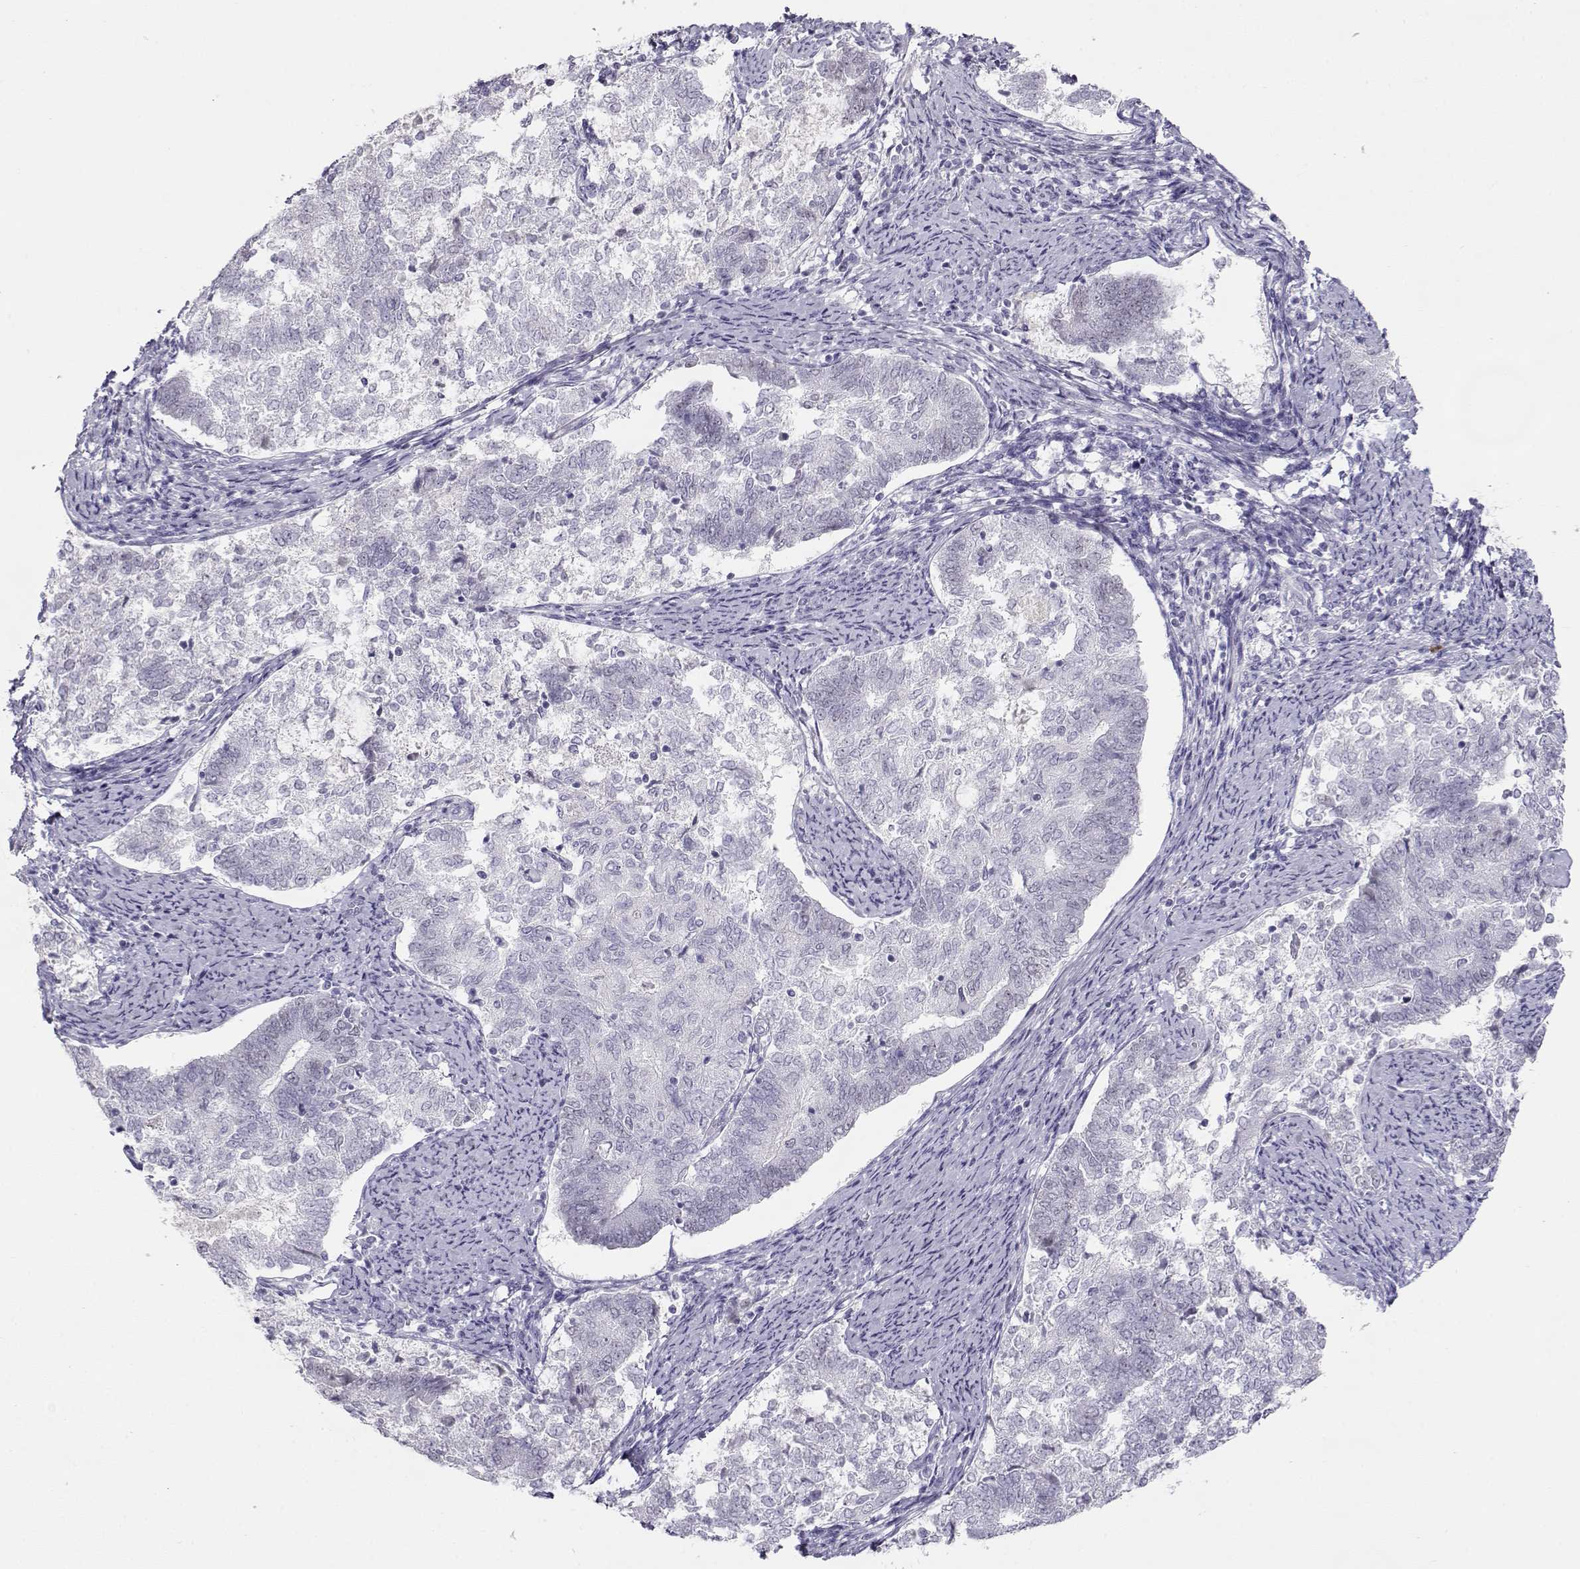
{"staining": {"intensity": "negative", "quantity": "none", "location": "none"}, "tissue": "endometrial cancer", "cell_type": "Tumor cells", "image_type": "cancer", "snomed": [{"axis": "morphology", "description": "Adenocarcinoma, NOS"}, {"axis": "topography", "description": "Endometrium"}], "caption": "Immunohistochemical staining of human endometrial cancer (adenocarcinoma) exhibits no significant expression in tumor cells.", "gene": "OPN5", "patient": {"sex": "female", "age": 65}}